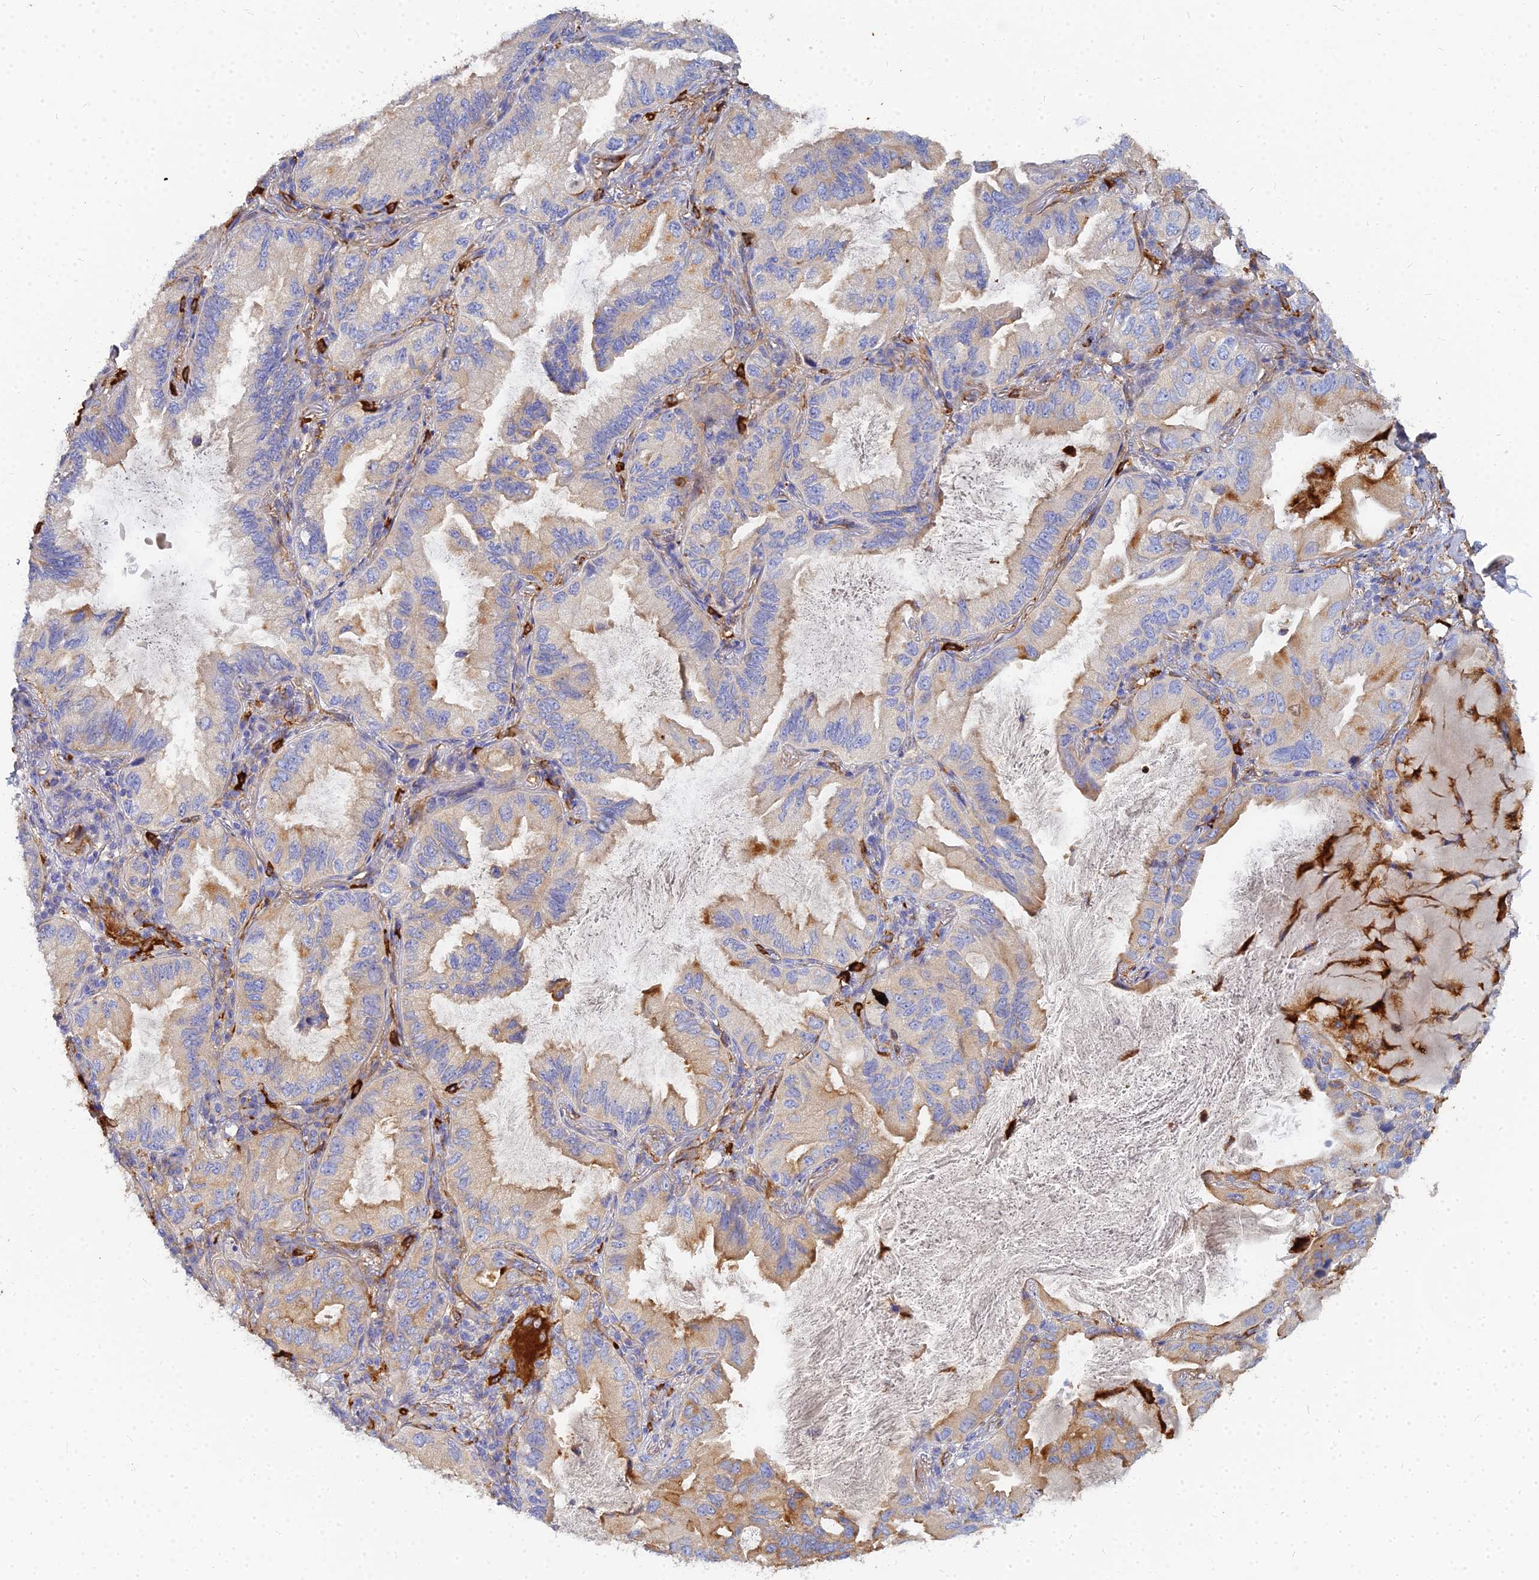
{"staining": {"intensity": "weak", "quantity": "<25%", "location": "cytoplasmic/membranous"}, "tissue": "lung cancer", "cell_type": "Tumor cells", "image_type": "cancer", "snomed": [{"axis": "morphology", "description": "Adenocarcinoma, NOS"}, {"axis": "topography", "description": "Lung"}], "caption": "DAB (3,3'-diaminobenzidine) immunohistochemical staining of lung cancer (adenocarcinoma) reveals no significant staining in tumor cells.", "gene": "VAT1", "patient": {"sex": "female", "age": 69}}